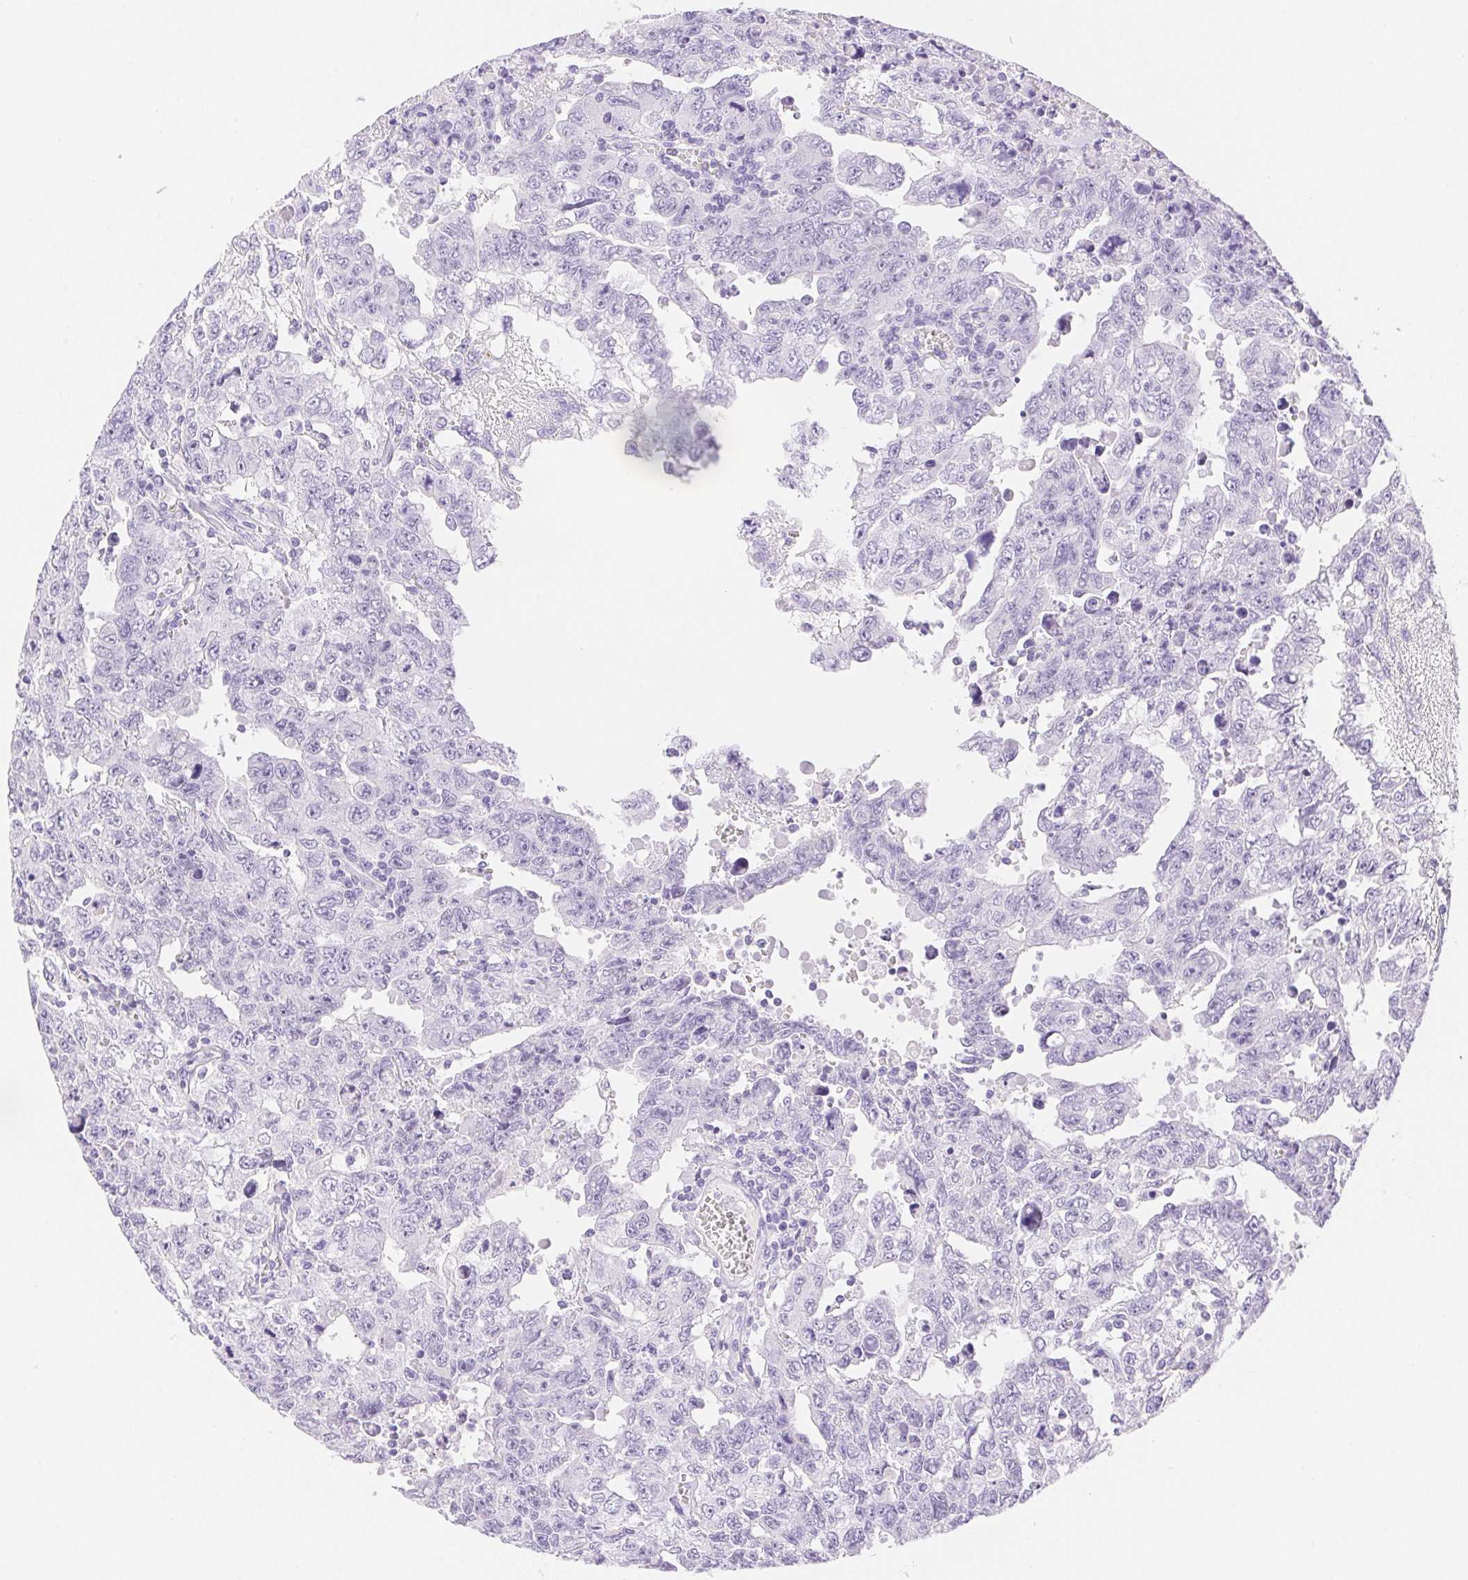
{"staining": {"intensity": "negative", "quantity": "none", "location": "none"}, "tissue": "testis cancer", "cell_type": "Tumor cells", "image_type": "cancer", "snomed": [{"axis": "morphology", "description": "Carcinoma, Embryonal, NOS"}, {"axis": "topography", "description": "Testis"}], "caption": "The photomicrograph displays no staining of tumor cells in testis embryonal carcinoma.", "gene": "SPACA4", "patient": {"sex": "male", "age": 24}}